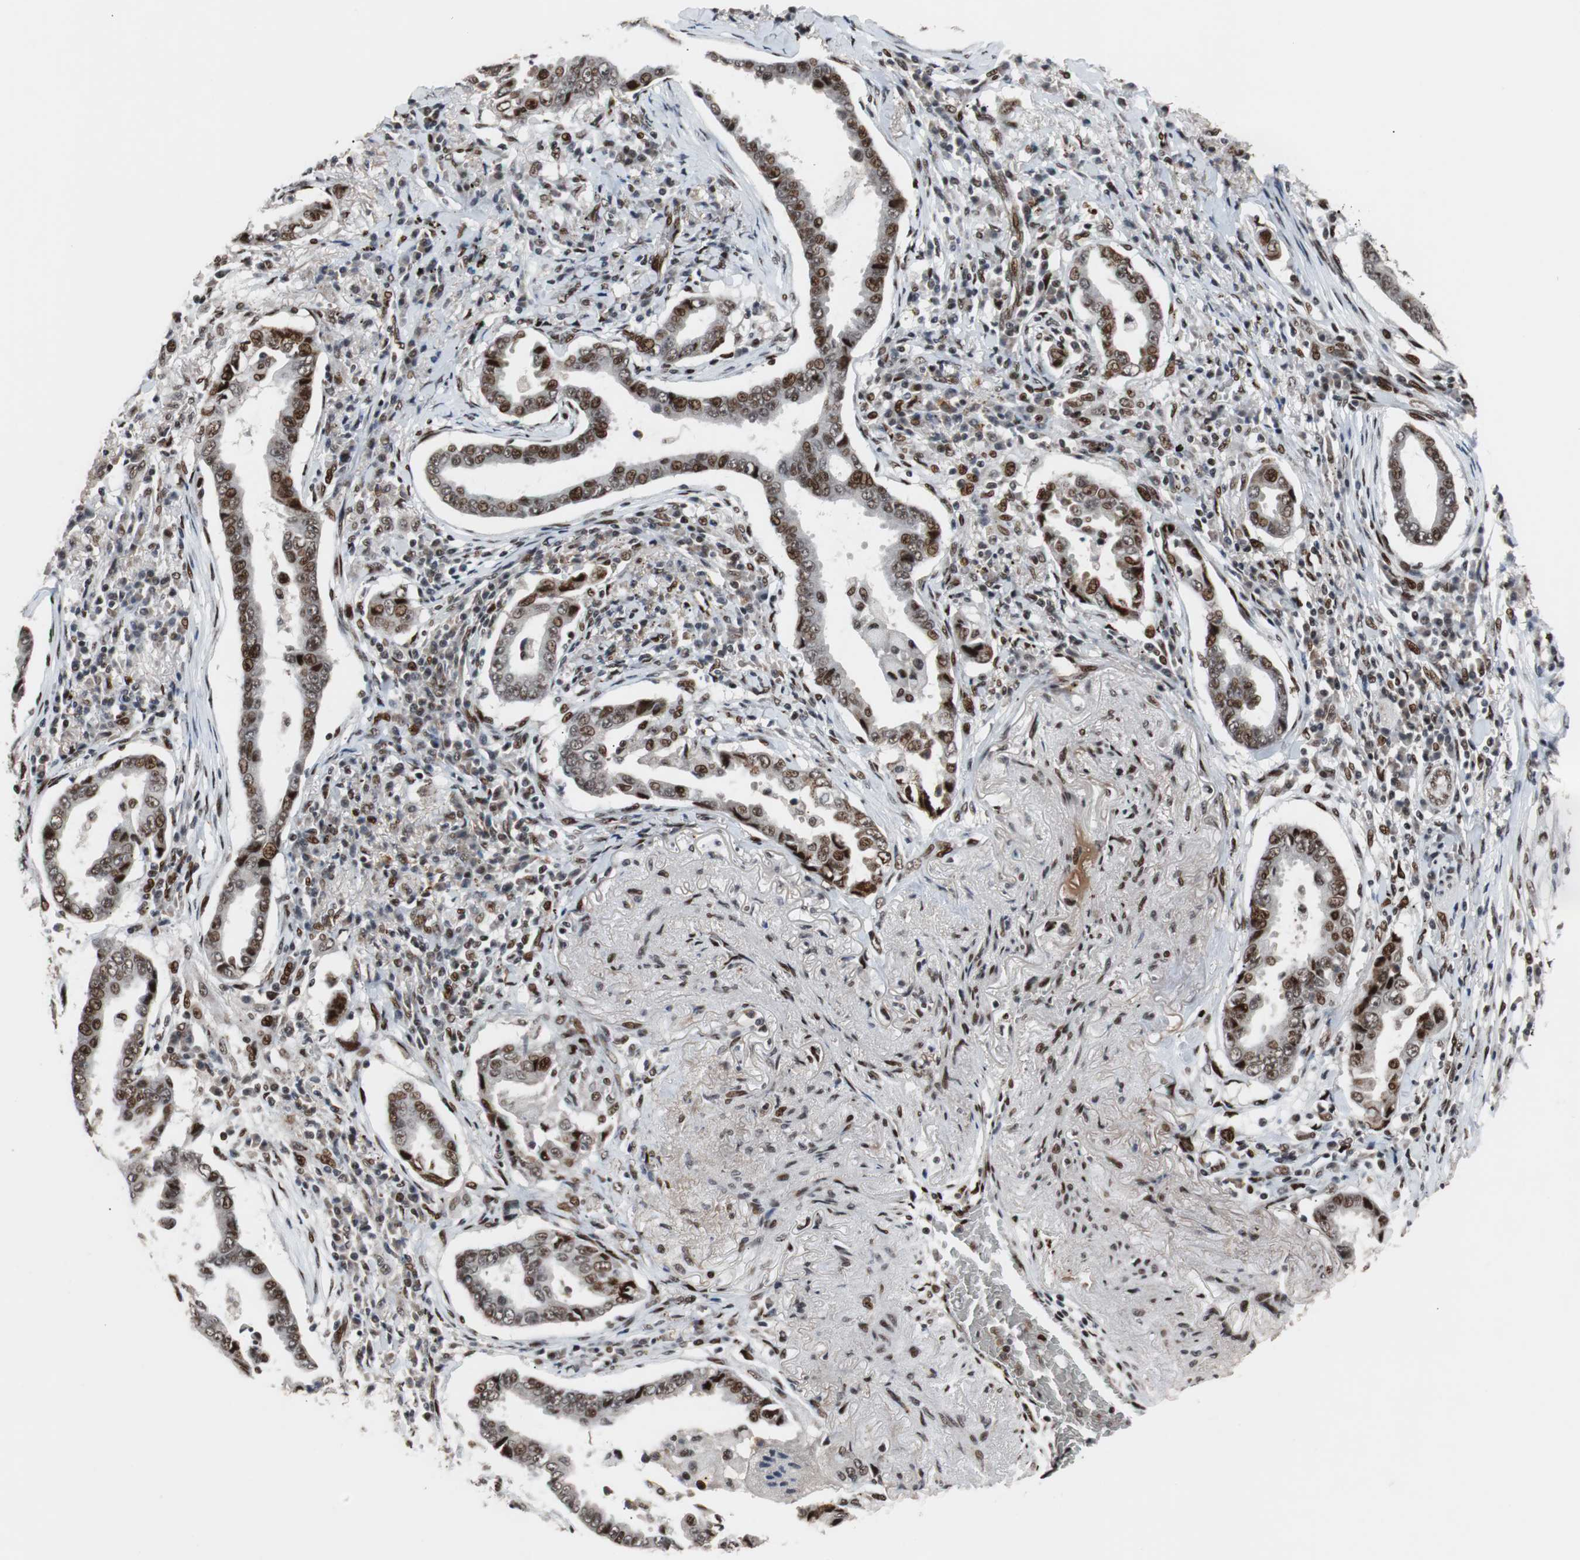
{"staining": {"intensity": "strong", "quantity": ">75%", "location": "nuclear"}, "tissue": "lung cancer", "cell_type": "Tumor cells", "image_type": "cancer", "snomed": [{"axis": "morphology", "description": "Normal tissue, NOS"}, {"axis": "morphology", "description": "Inflammation, NOS"}, {"axis": "morphology", "description": "Adenocarcinoma, NOS"}, {"axis": "topography", "description": "Lung"}], "caption": "Tumor cells demonstrate high levels of strong nuclear expression in about >75% of cells in human lung cancer.", "gene": "NBL1", "patient": {"sex": "female", "age": 64}}